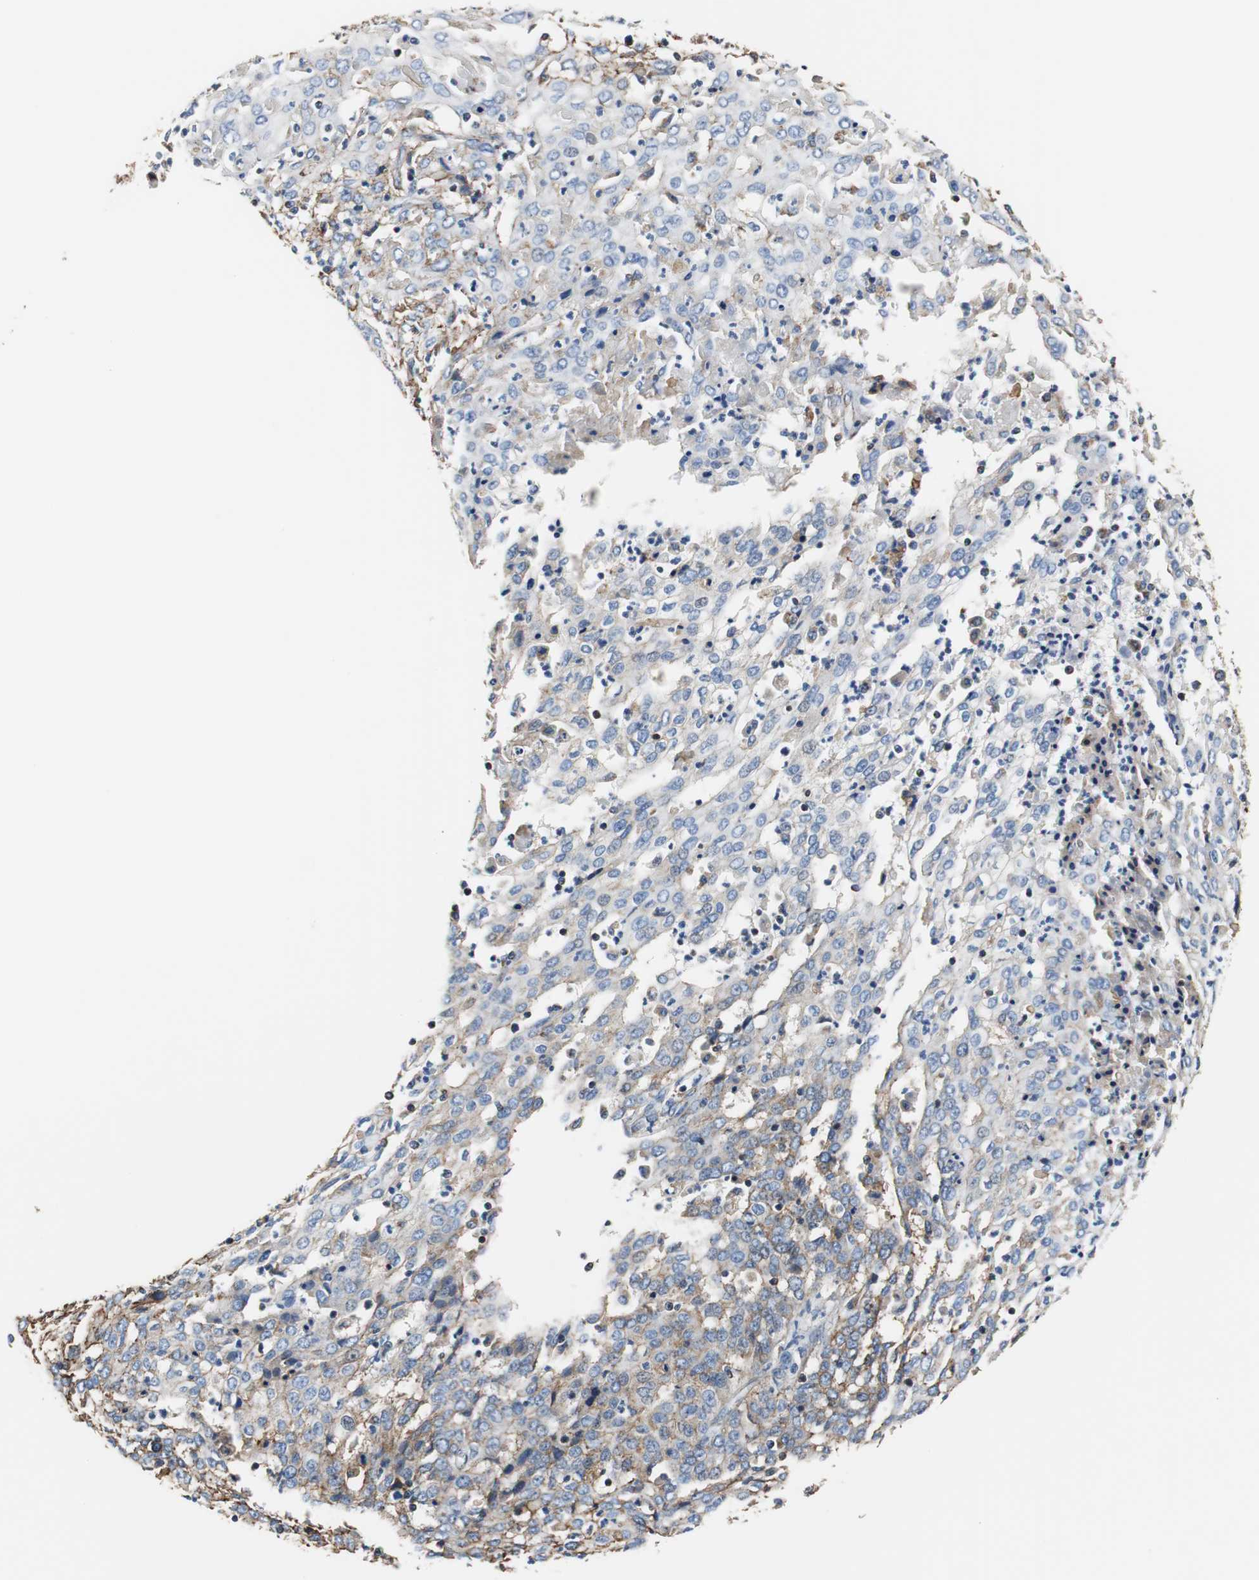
{"staining": {"intensity": "weak", "quantity": "25%-75%", "location": "cytoplasmic/membranous"}, "tissue": "cervical cancer", "cell_type": "Tumor cells", "image_type": "cancer", "snomed": [{"axis": "morphology", "description": "Squamous cell carcinoma, NOS"}, {"axis": "topography", "description": "Cervix"}], "caption": "Protein expression analysis of human squamous cell carcinoma (cervical) reveals weak cytoplasmic/membranous staining in approximately 25%-75% of tumor cells.", "gene": "PCK1", "patient": {"sex": "female", "age": 39}}